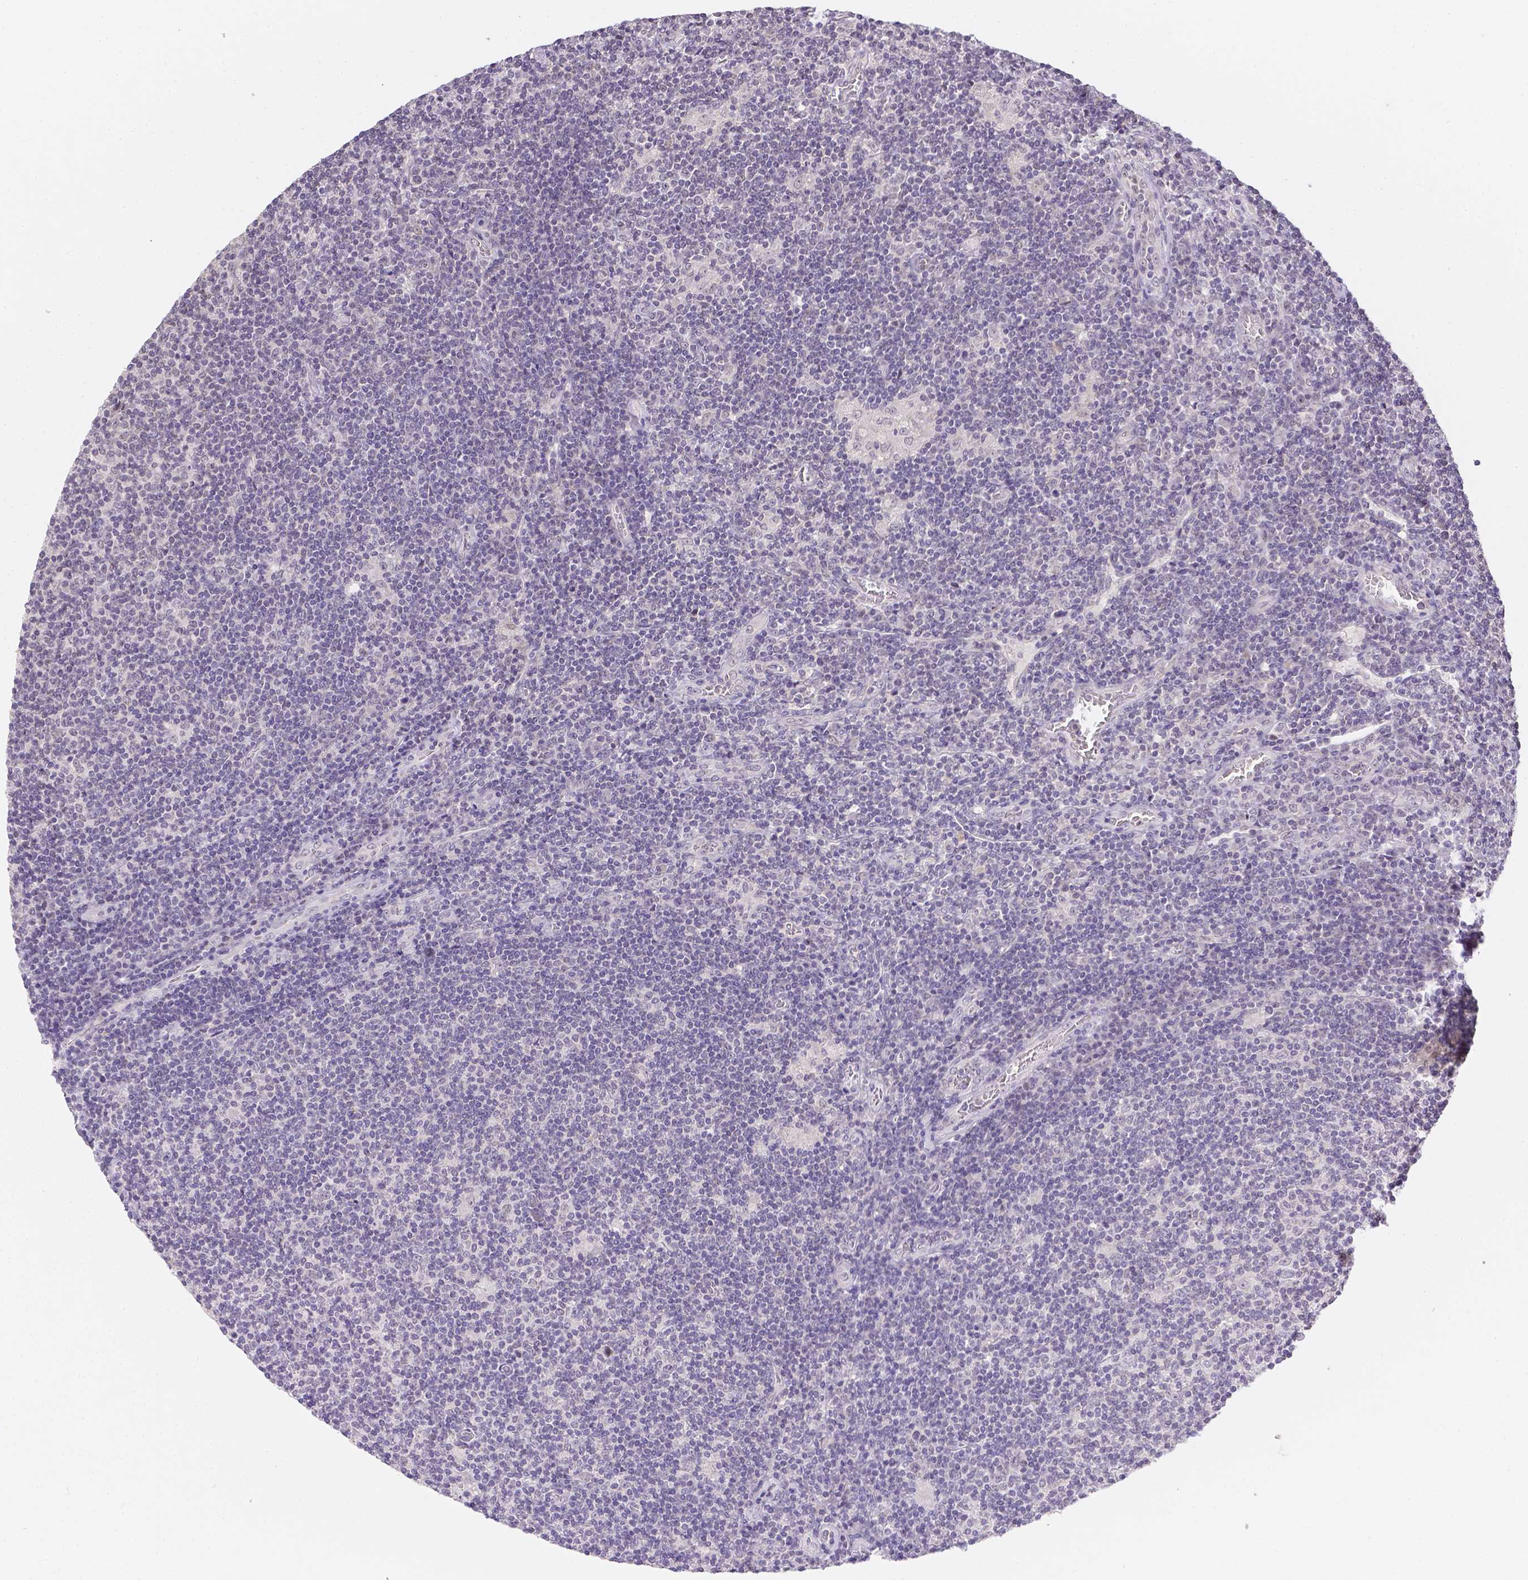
{"staining": {"intensity": "negative", "quantity": "none", "location": "none"}, "tissue": "lymphoma", "cell_type": "Tumor cells", "image_type": "cancer", "snomed": [{"axis": "morphology", "description": "Hodgkin's disease, NOS"}, {"axis": "topography", "description": "Lymph node"}], "caption": "An immunohistochemistry (IHC) histopathology image of Hodgkin's disease is shown. There is no staining in tumor cells of Hodgkin's disease.", "gene": "ZNF280B", "patient": {"sex": "male", "age": 40}}